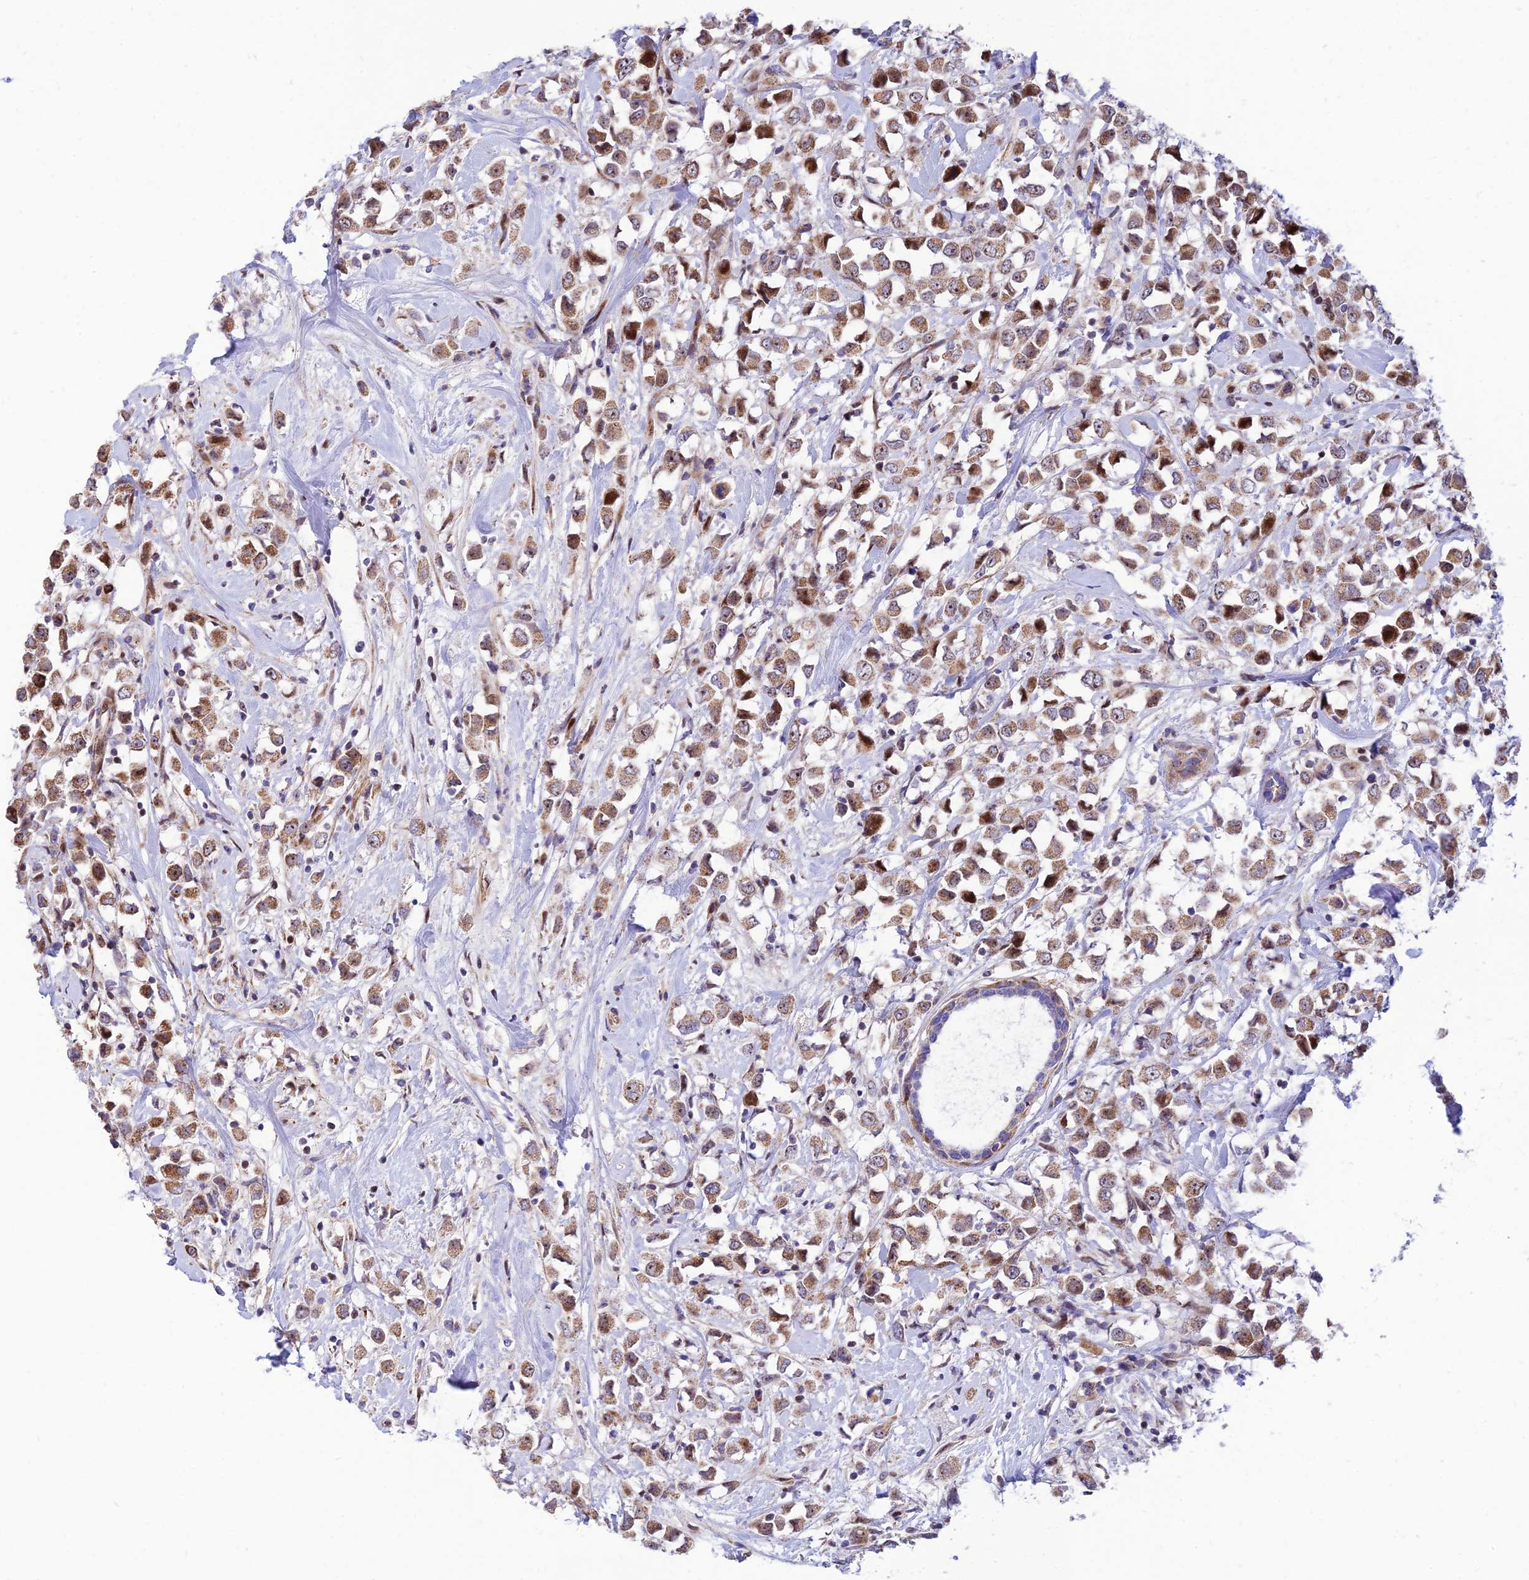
{"staining": {"intensity": "moderate", "quantity": ">75%", "location": "cytoplasmic/membranous"}, "tissue": "breast cancer", "cell_type": "Tumor cells", "image_type": "cancer", "snomed": [{"axis": "morphology", "description": "Duct carcinoma"}, {"axis": "topography", "description": "Breast"}], "caption": "Breast cancer (intraductal carcinoma) stained with DAB (3,3'-diaminobenzidine) immunohistochemistry (IHC) reveals medium levels of moderate cytoplasmic/membranous staining in about >75% of tumor cells. (IHC, brightfield microscopy, high magnification).", "gene": "KBTBD7", "patient": {"sex": "female", "age": 61}}